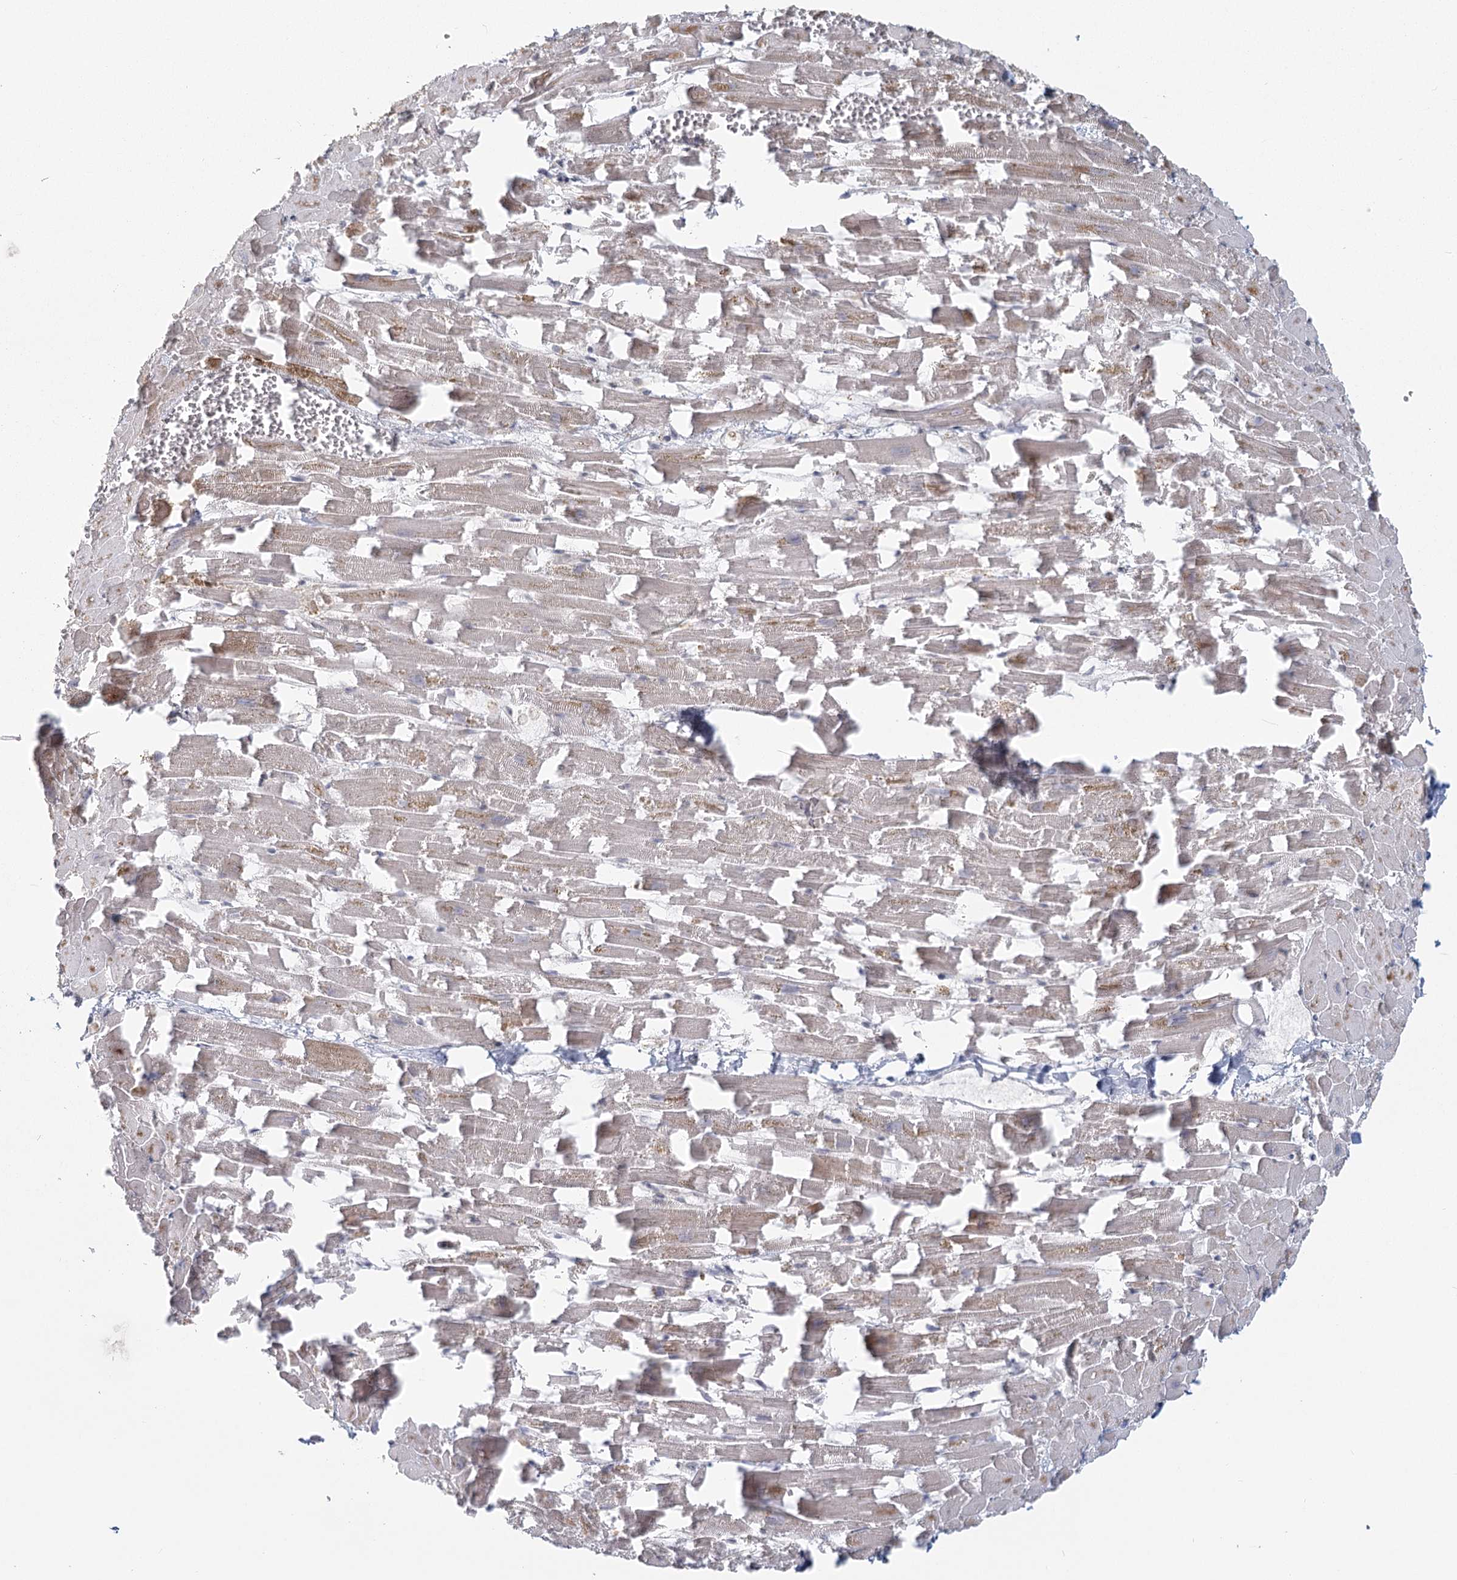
{"staining": {"intensity": "weak", "quantity": "25%-75%", "location": "cytoplasmic/membranous"}, "tissue": "heart muscle", "cell_type": "Cardiomyocytes", "image_type": "normal", "snomed": [{"axis": "morphology", "description": "Normal tissue, NOS"}, {"axis": "topography", "description": "Heart"}], "caption": "The photomicrograph reveals staining of benign heart muscle, revealing weak cytoplasmic/membranous protein positivity (brown color) within cardiomyocytes. (IHC, brightfield microscopy, high magnification).", "gene": "LACTB", "patient": {"sex": "female", "age": 64}}